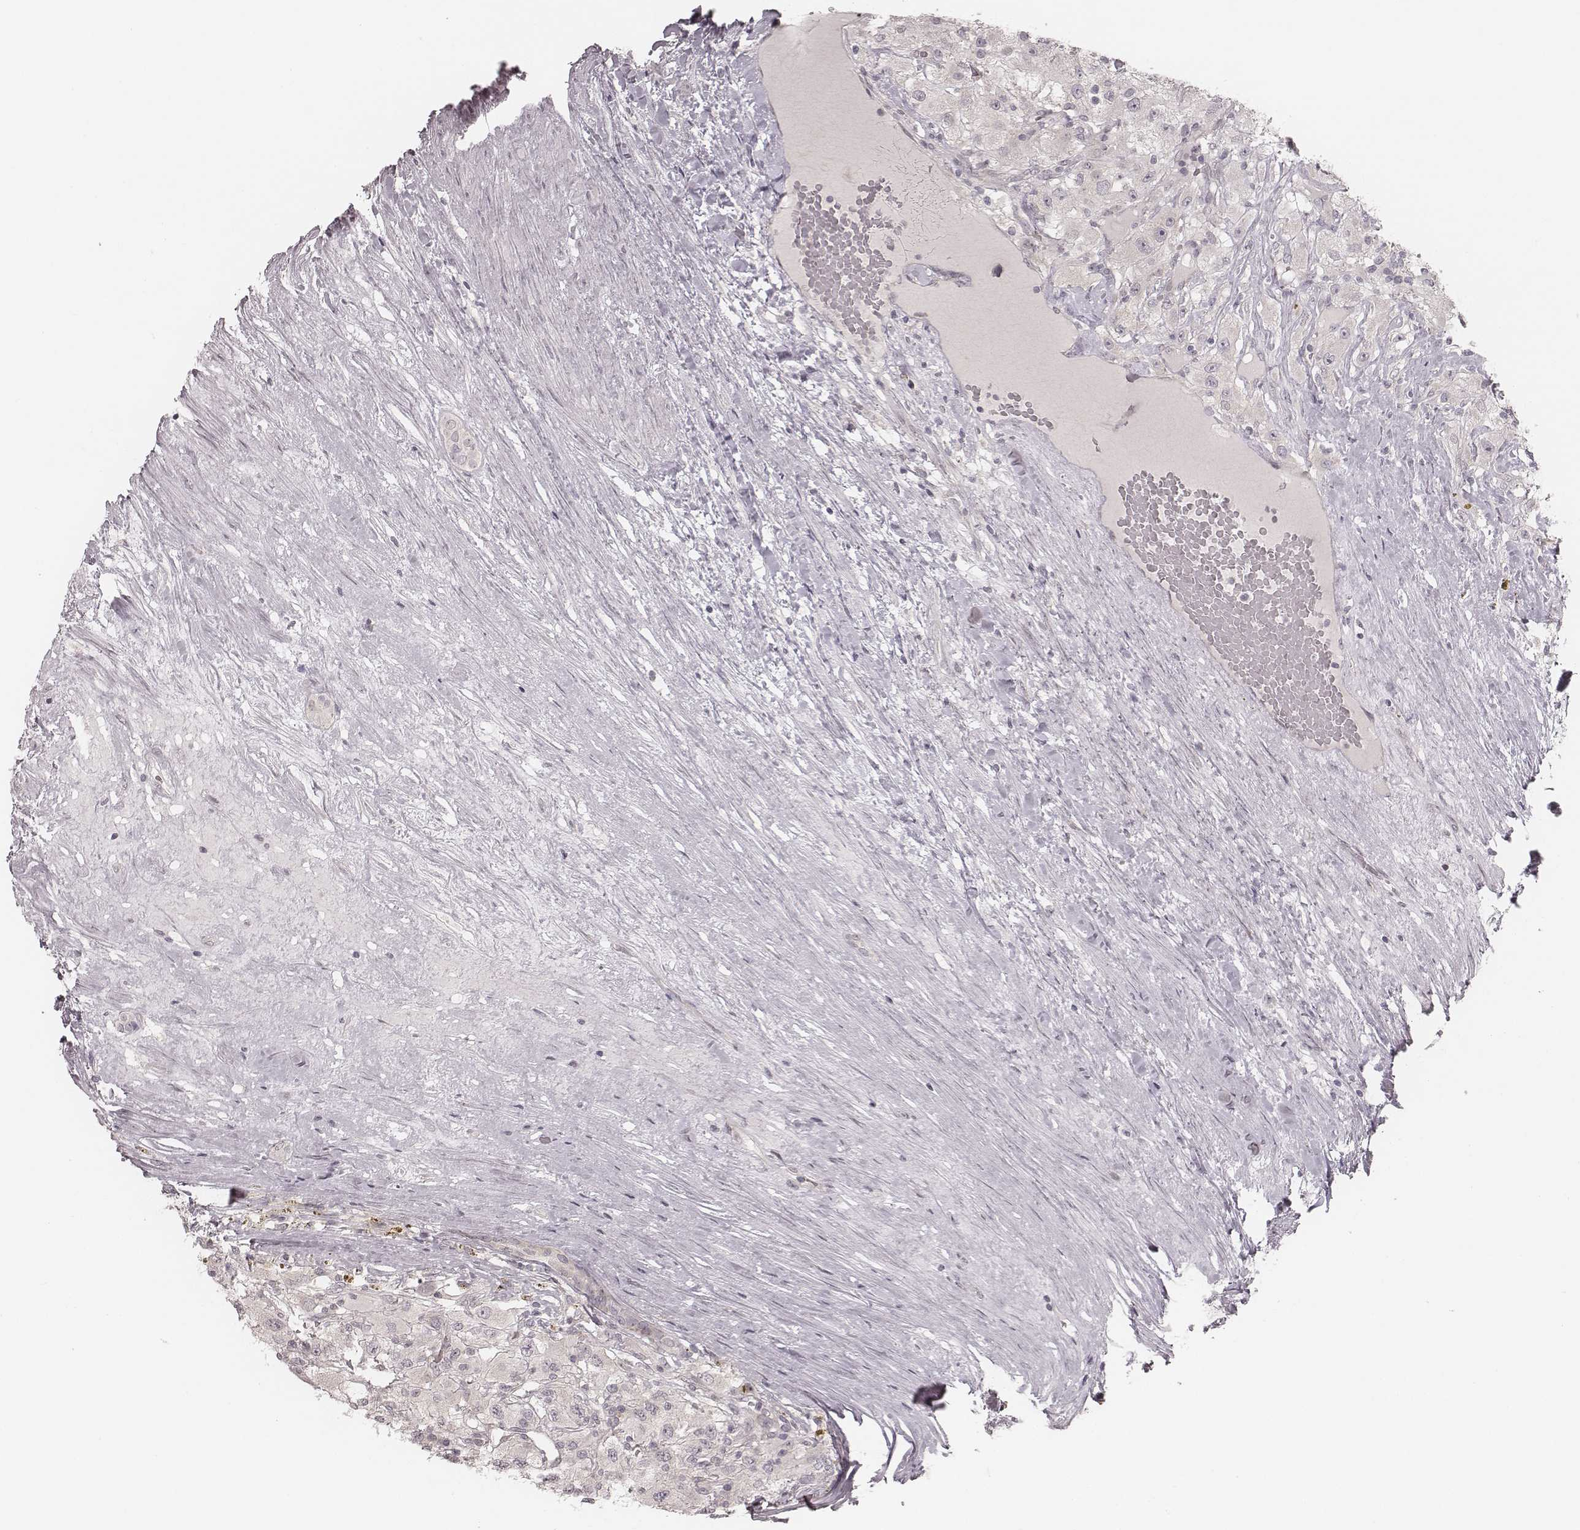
{"staining": {"intensity": "negative", "quantity": "none", "location": "none"}, "tissue": "renal cancer", "cell_type": "Tumor cells", "image_type": "cancer", "snomed": [{"axis": "morphology", "description": "Adenocarcinoma, NOS"}, {"axis": "topography", "description": "Kidney"}], "caption": "This is a histopathology image of IHC staining of renal cancer, which shows no positivity in tumor cells. (Immunohistochemistry (ihc), brightfield microscopy, high magnification).", "gene": "ACACB", "patient": {"sex": "female", "age": 67}}